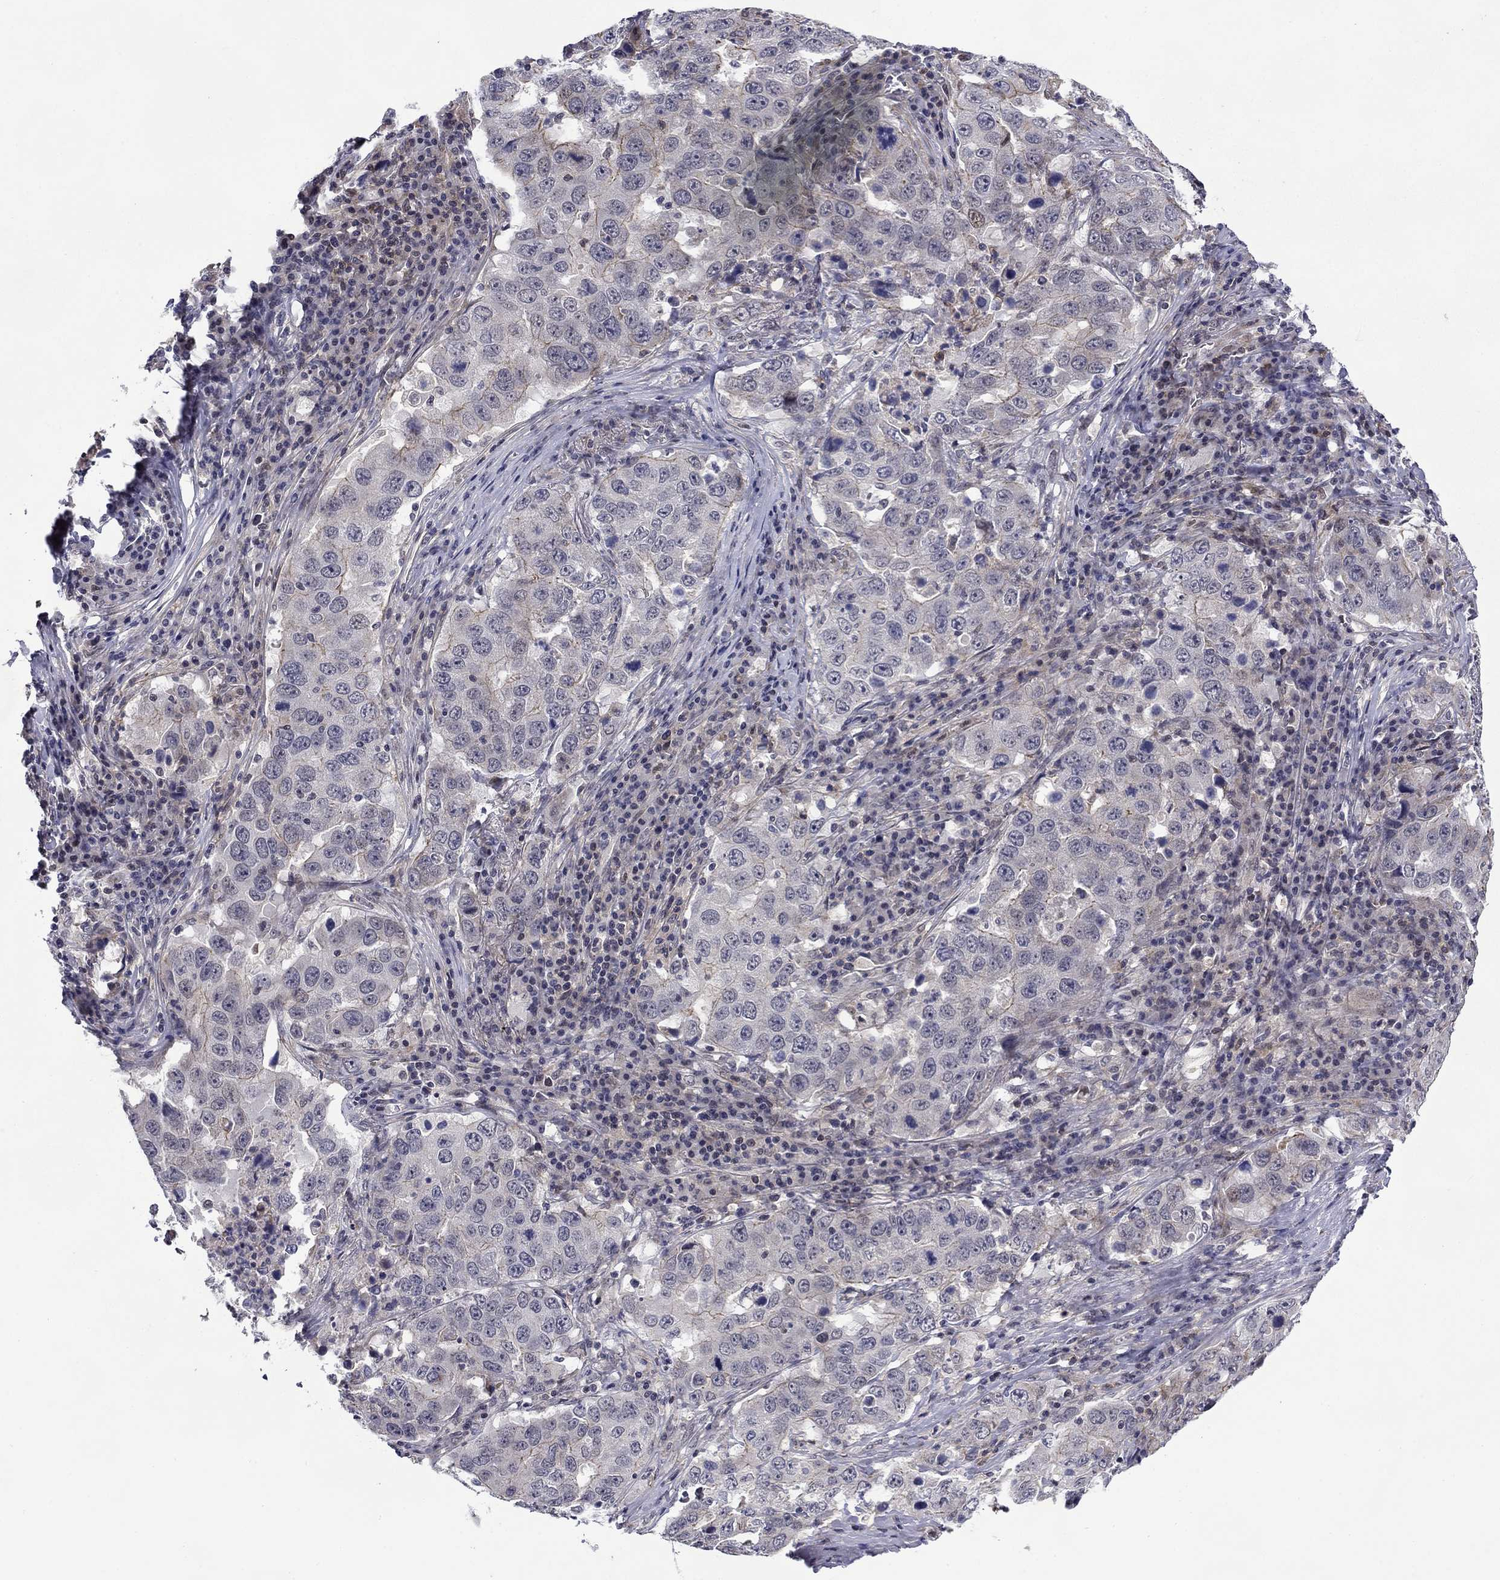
{"staining": {"intensity": "negative", "quantity": "none", "location": "none"}, "tissue": "lung cancer", "cell_type": "Tumor cells", "image_type": "cancer", "snomed": [{"axis": "morphology", "description": "Adenocarcinoma, NOS"}, {"axis": "topography", "description": "Lung"}], "caption": "A high-resolution photomicrograph shows immunohistochemistry staining of lung cancer (adenocarcinoma), which exhibits no significant staining in tumor cells.", "gene": "B3GAT1", "patient": {"sex": "male", "age": 73}}